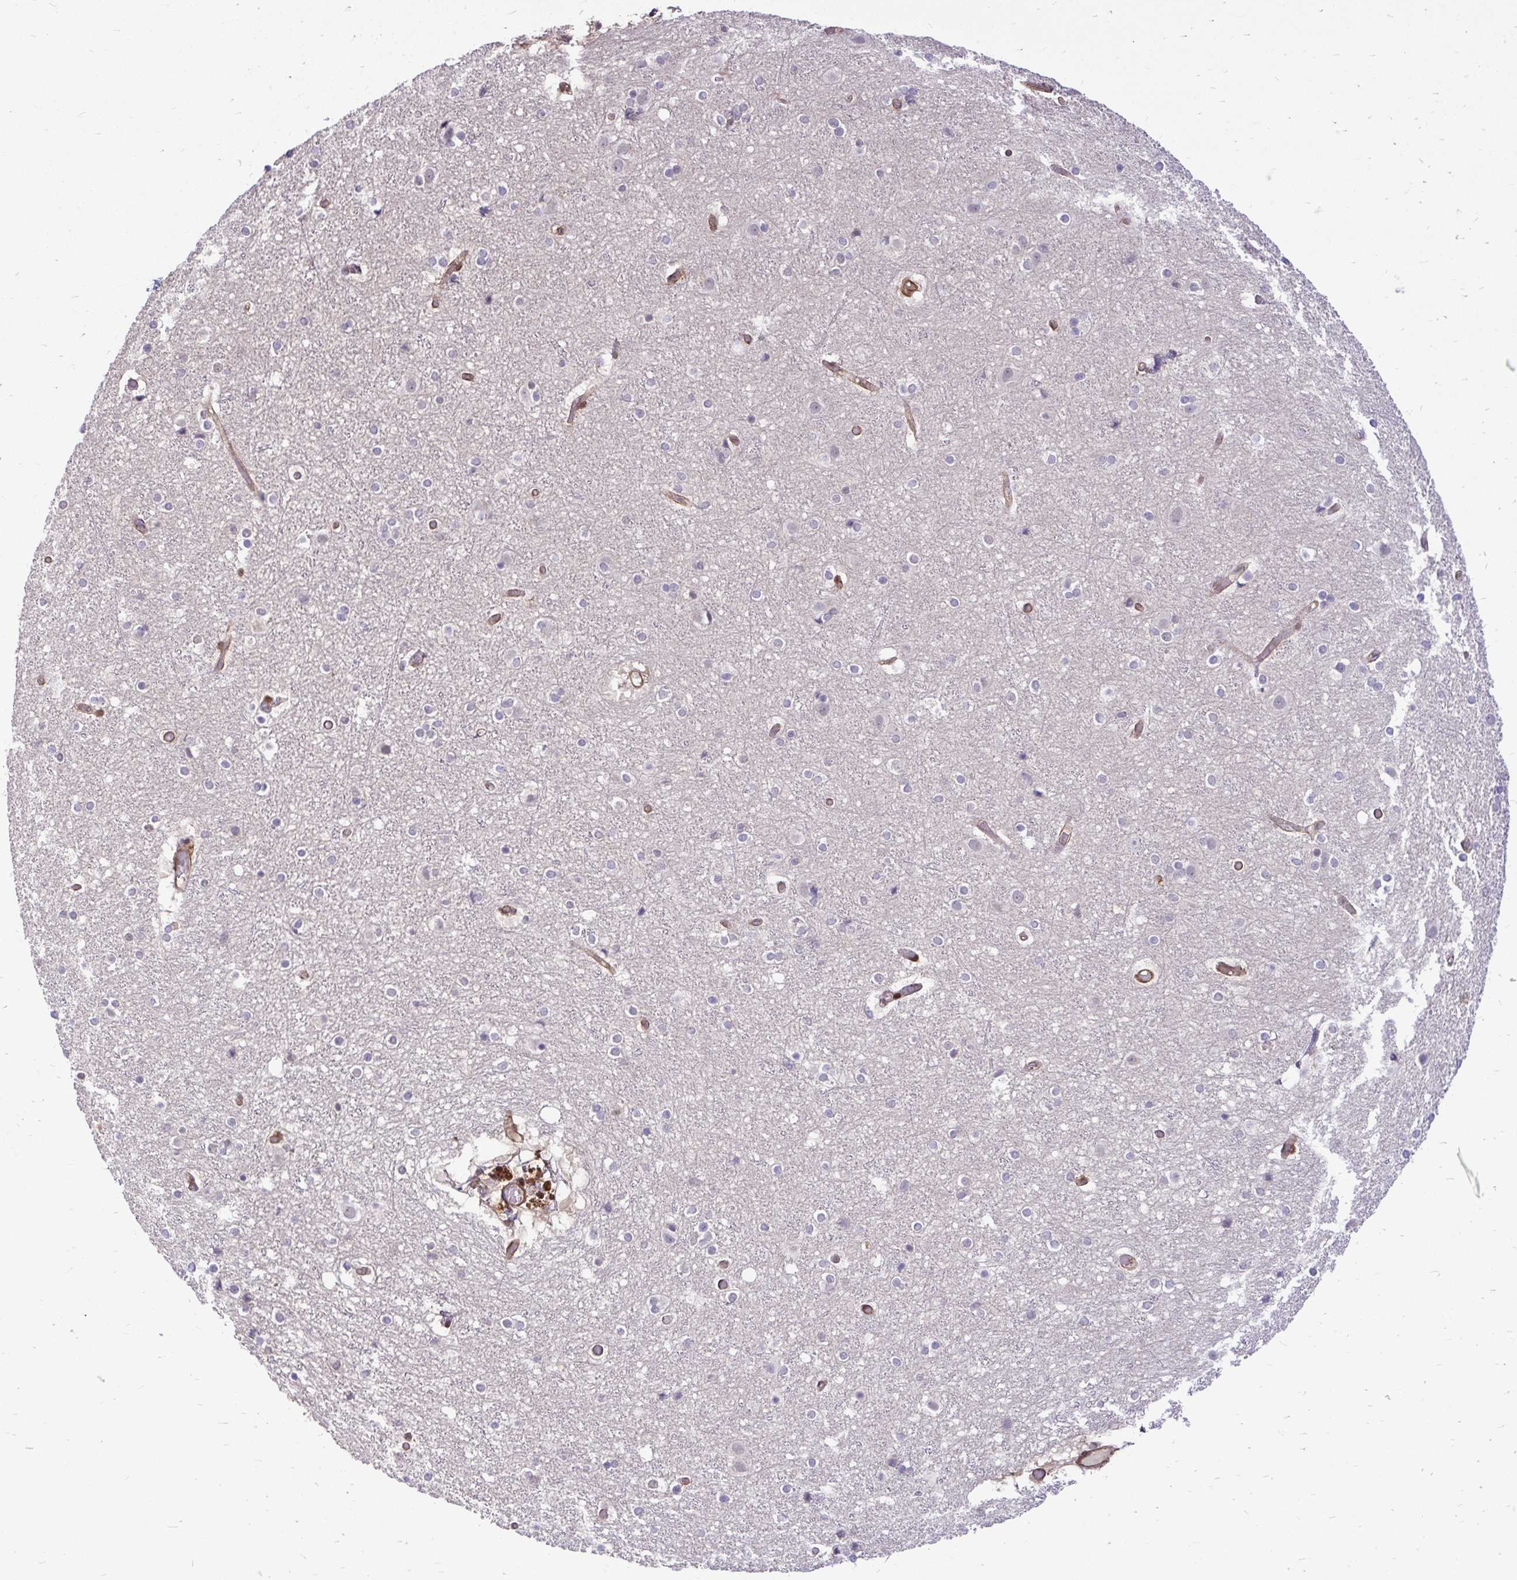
{"staining": {"intensity": "strong", "quantity": "25%-75%", "location": "cytoplasmic/membranous,nuclear"}, "tissue": "cerebral cortex", "cell_type": "Endothelial cells", "image_type": "normal", "snomed": [{"axis": "morphology", "description": "Normal tissue, NOS"}, {"axis": "topography", "description": "Cerebral cortex"}], "caption": "Human cerebral cortex stained for a protein (brown) reveals strong cytoplasmic/membranous,nuclear positive expression in approximately 25%-75% of endothelial cells.", "gene": "TRIP6", "patient": {"sex": "female", "age": 52}}